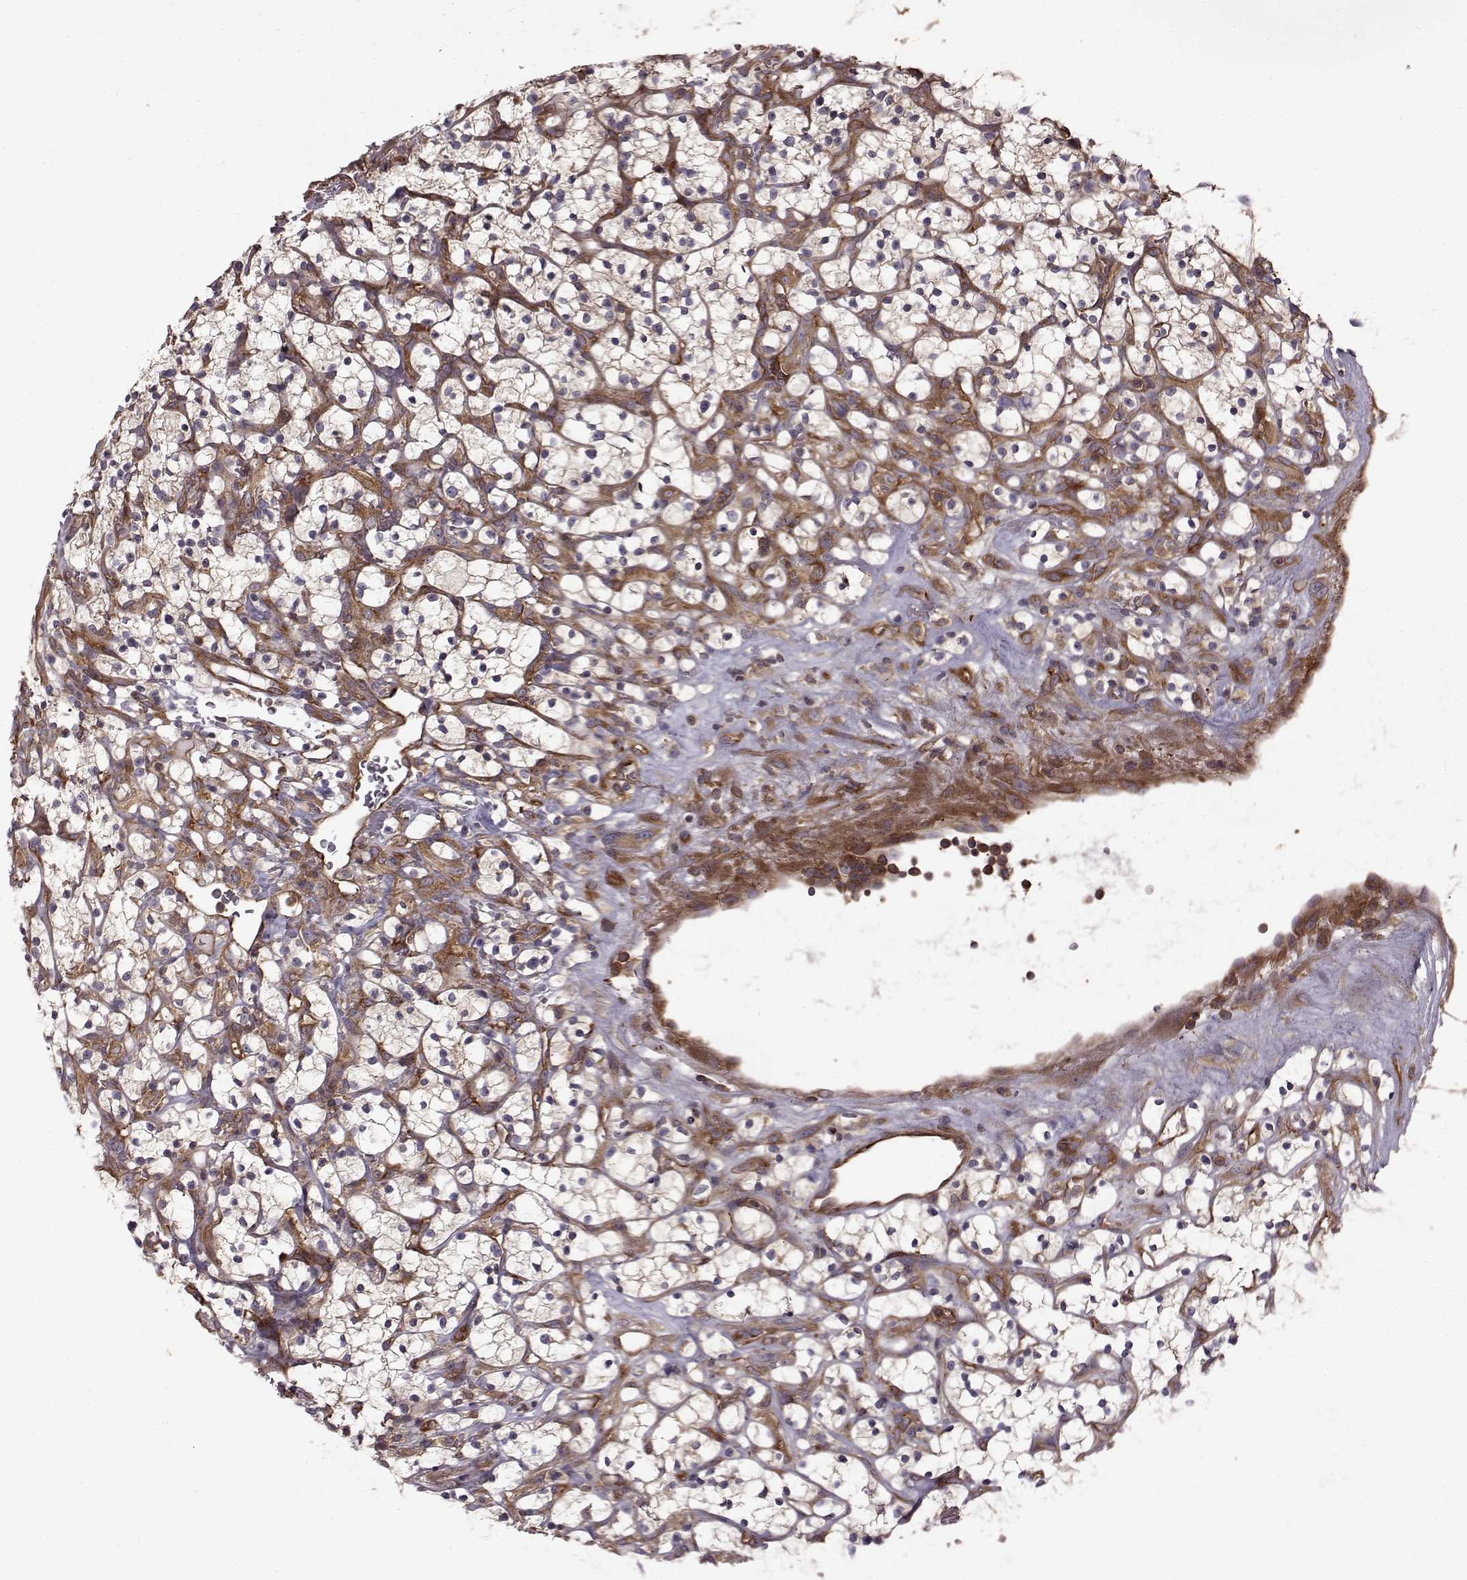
{"staining": {"intensity": "moderate", "quantity": ">75%", "location": "cytoplasmic/membranous"}, "tissue": "renal cancer", "cell_type": "Tumor cells", "image_type": "cancer", "snomed": [{"axis": "morphology", "description": "Adenocarcinoma, NOS"}, {"axis": "topography", "description": "Kidney"}], "caption": "This image demonstrates adenocarcinoma (renal) stained with IHC to label a protein in brown. The cytoplasmic/membranous of tumor cells show moderate positivity for the protein. Nuclei are counter-stained blue.", "gene": "RABGAP1", "patient": {"sex": "female", "age": 64}}